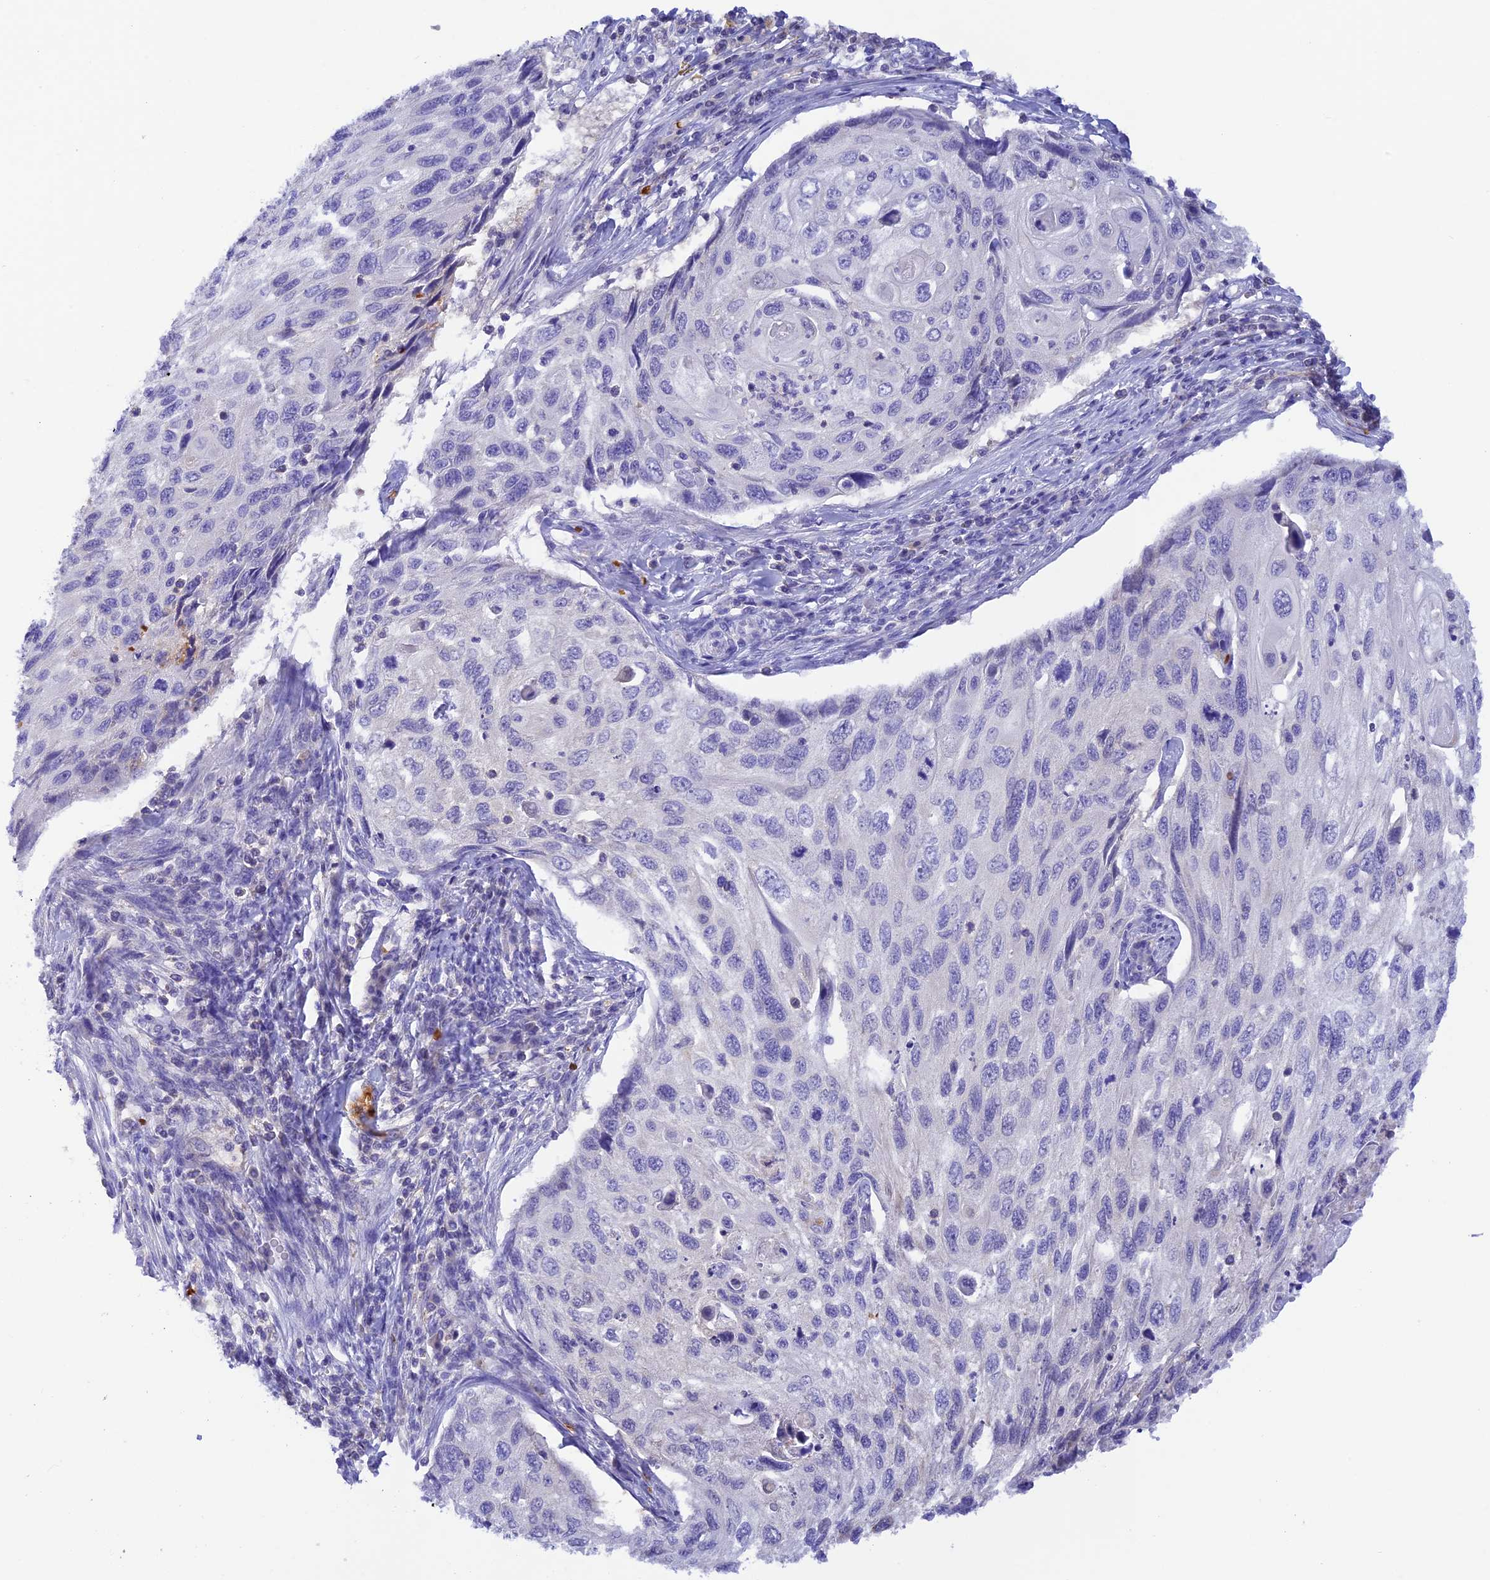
{"staining": {"intensity": "negative", "quantity": "none", "location": "none"}, "tissue": "cervical cancer", "cell_type": "Tumor cells", "image_type": "cancer", "snomed": [{"axis": "morphology", "description": "Squamous cell carcinoma, NOS"}, {"axis": "topography", "description": "Cervix"}], "caption": "Immunohistochemistry micrograph of human squamous cell carcinoma (cervical) stained for a protein (brown), which demonstrates no positivity in tumor cells.", "gene": "HDHD2", "patient": {"sex": "female", "age": 70}}